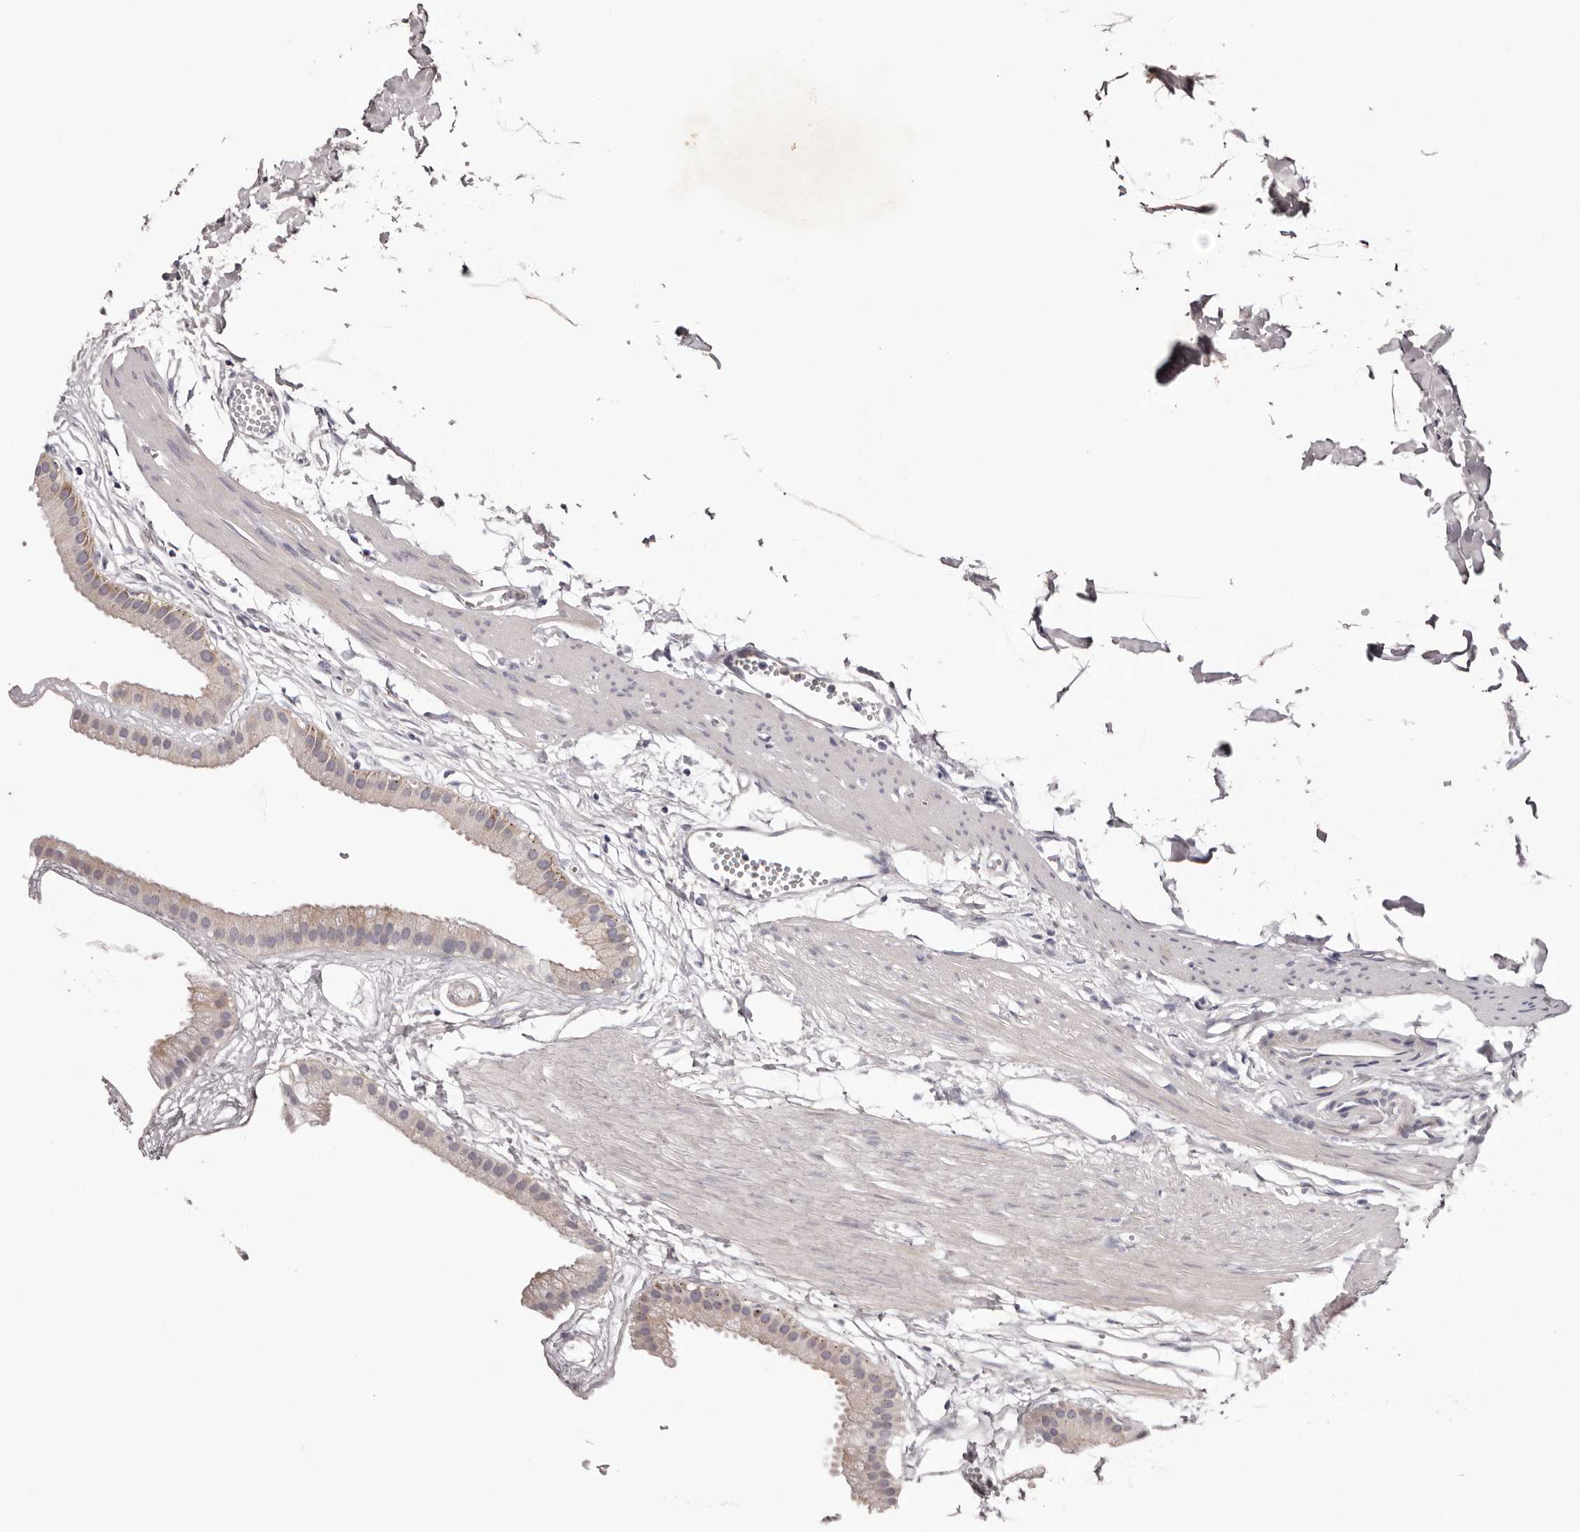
{"staining": {"intensity": "moderate", "quantity": "25%-75%", "location": "cytoplasmic/membranous"}, "tissue": "gallbladder", "cell_type": "Glandular cells", "image_type": "normal", "snomed": [{"axis": "morphology", "description": "Normal tissue, NOS"}, {"axis": "topography", "description": "Gallbladder"}], "caption": "Immunohistochemical staining of normal human gallbladder shows 25%-75% levels of moderate cytoplasmic/membranous protein expression in about 25%-75% of glandular cells. (DAB IHC with brightfield microscopy, high magnification).", "gene": "PEG10", "patient": {"sex": "female", "age": 64}}